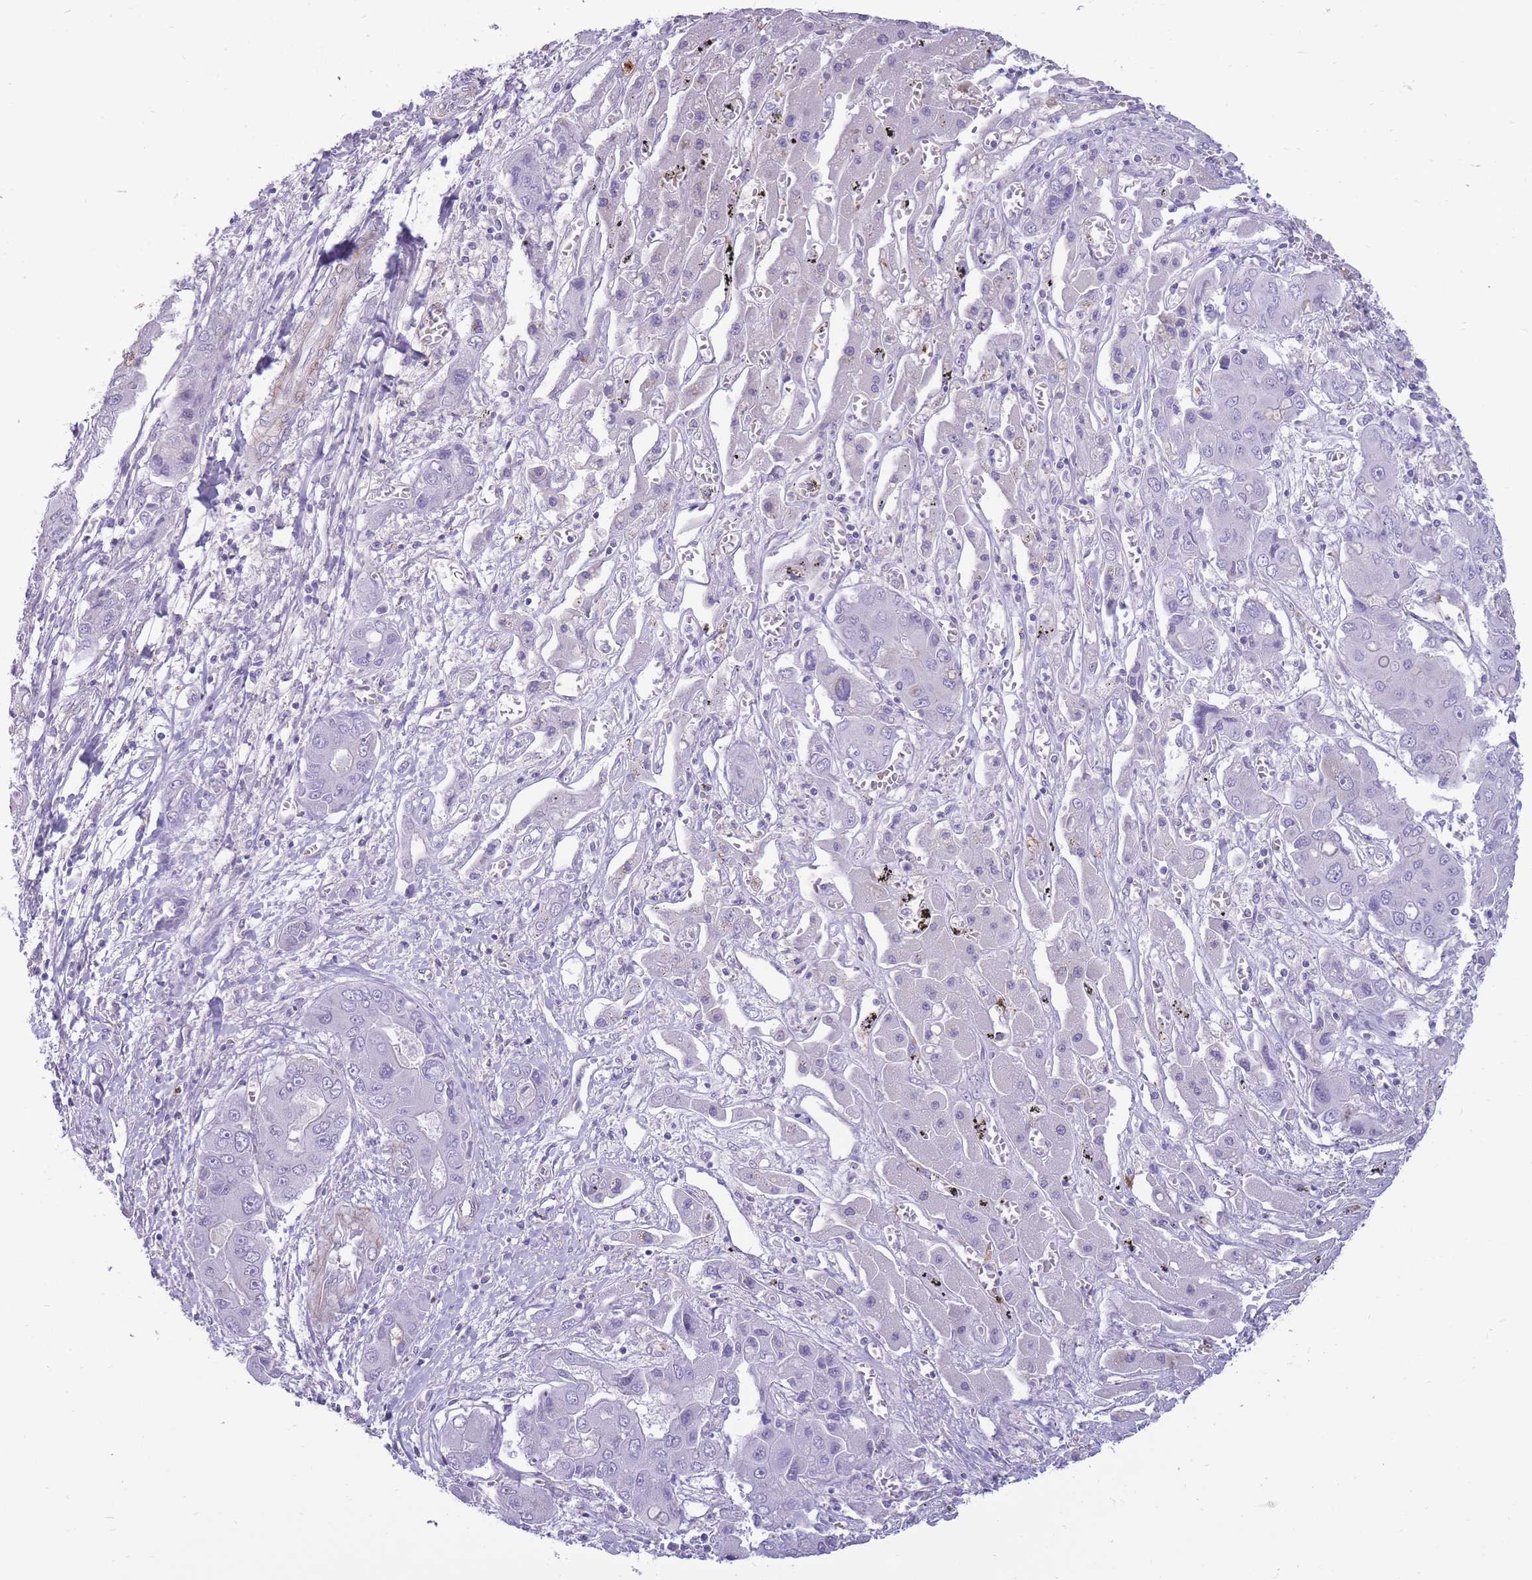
{"staining": {"intensity": "negative", "quantity": "none", "location": "none"}, "tissue": "liver cancer", "cell_type": "Tumor cells", "image_type": "cancer", "snomed": [{"axis": "morphology", "description": "Cholangiocarcinoma"}, {"axis": "topography", "description": "Liver"}], "caption": "Liver cancer (cholangiocarcinoma) stained for a protein using IHC displays no staining tumor cells.", "gene": "RGS11", "patient": {"sex": "male", "age": 67}}